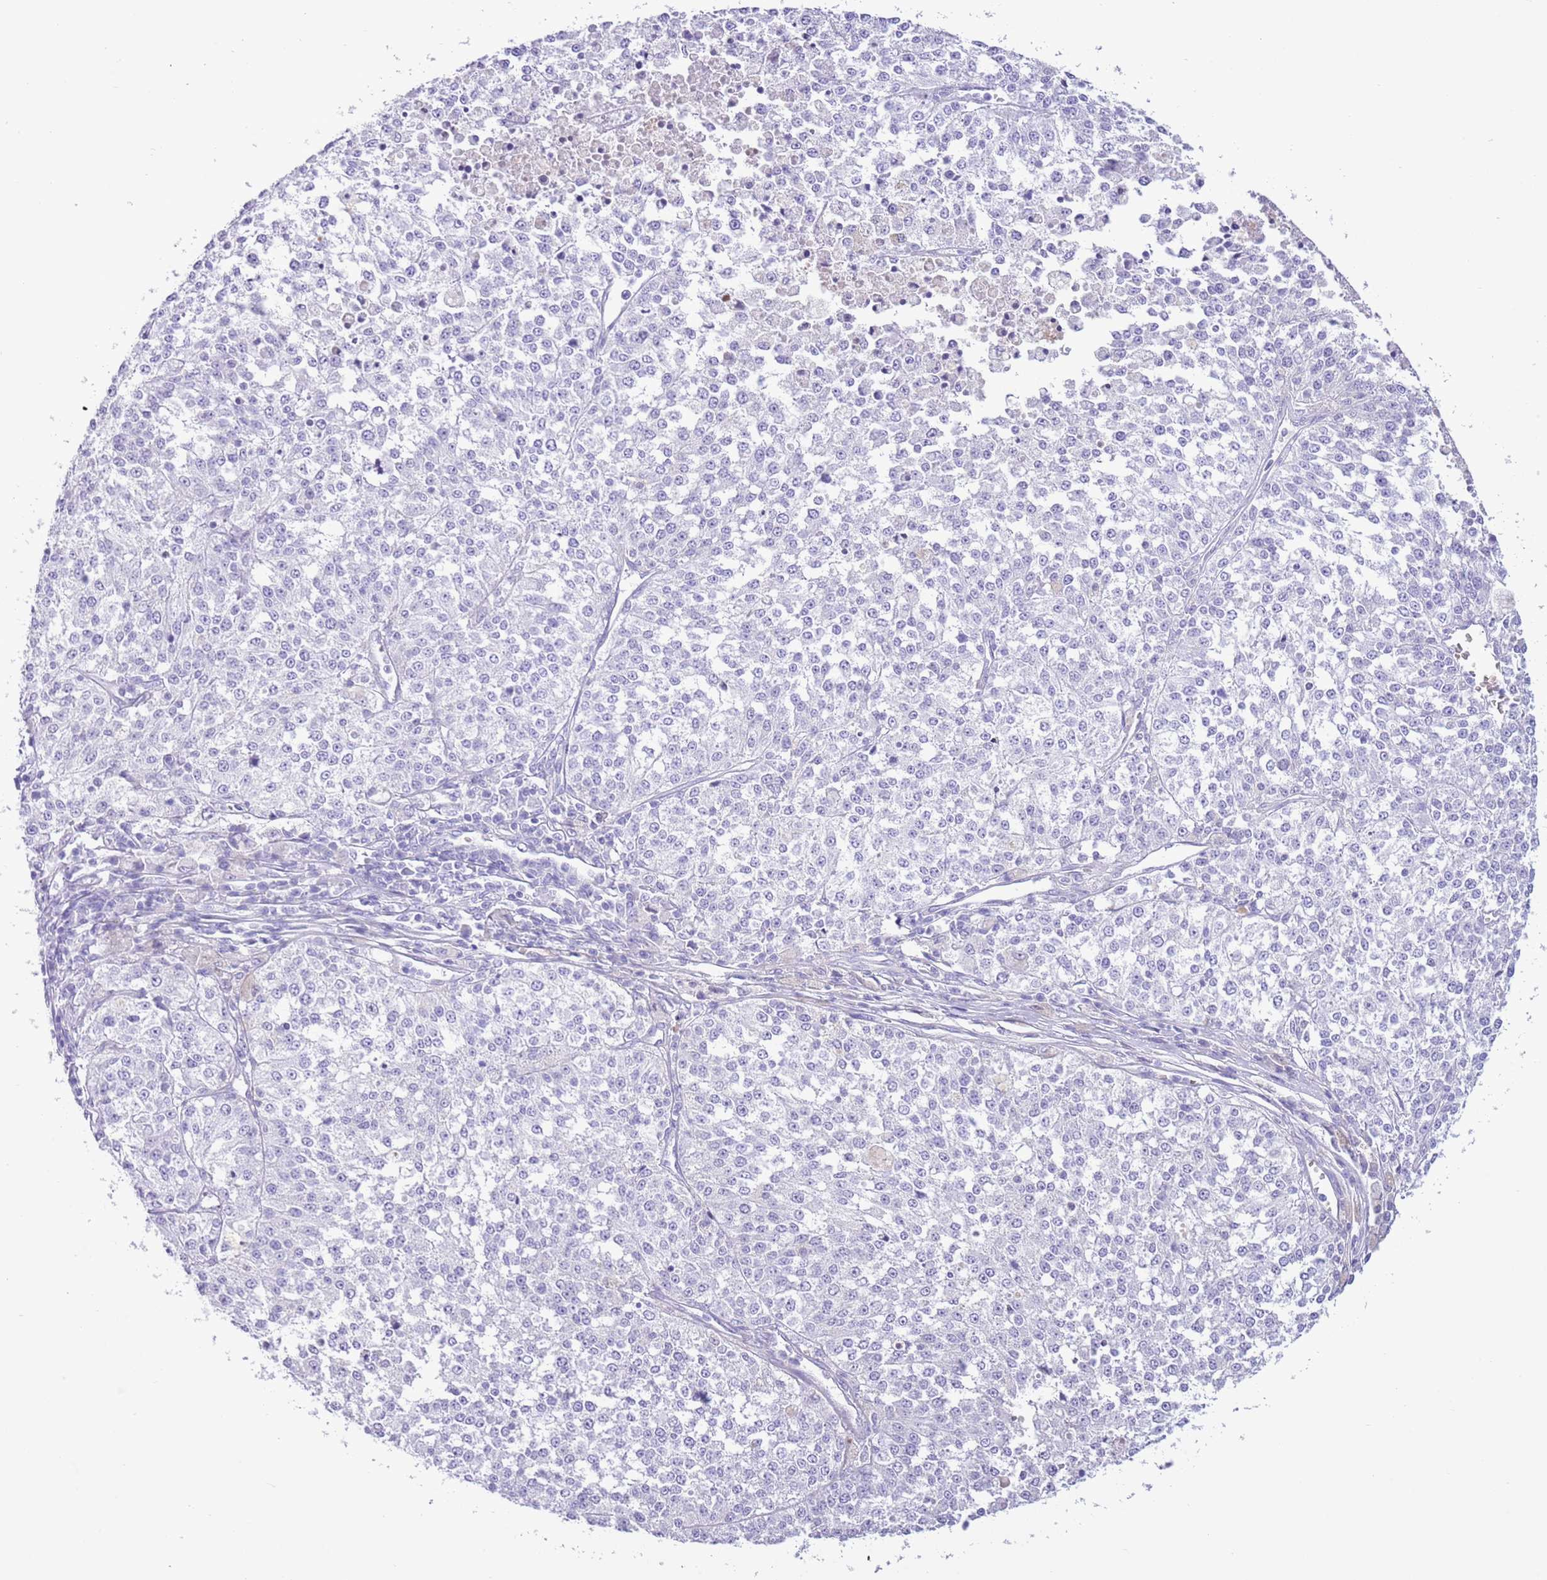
{"staining": {"intensity": "negative", "quantity": "none", "location": "none"}, "tissue": "melanoma", "cell_type": "Tumor cells", "image_type": "cancer", "snomed": [{"axis": "morphology", "description": "Malignant melanoma, NOS"}, {"axis": "topography", "description": "Skin"}], "caption": "Immunohistochemical staining of melanoma shows no significant positivity in tumor cells. (Immunohistochemistry, brightfield microscopy, high magnification).", "gene": "TBC1D10B", "patient": {"sex": "female", "age": 64}}